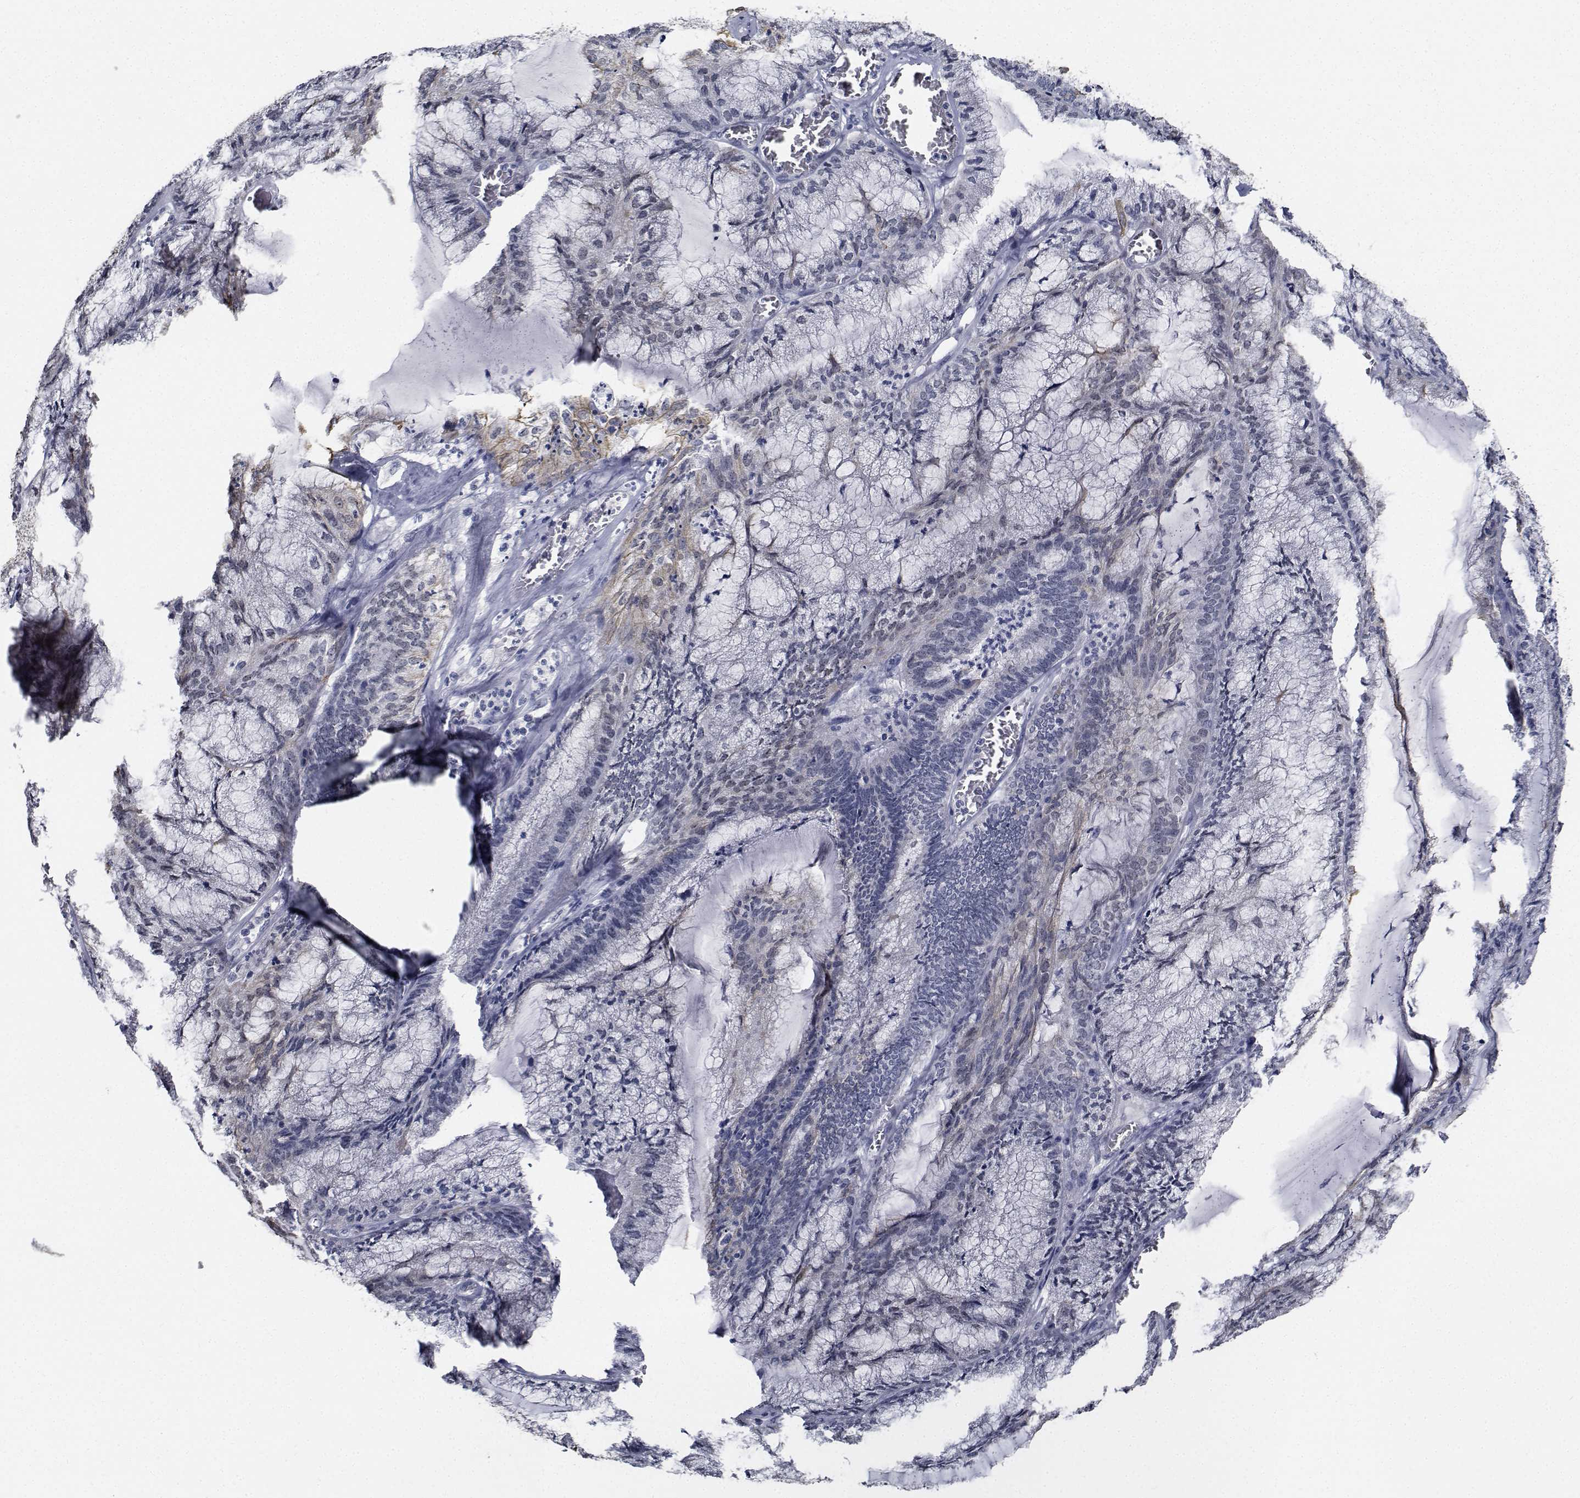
{"staining": {"intensity": "negative", "quantity": "none", "location": "none"}, "tissue": "endometrial cancer", "cell_type": "Tumor cells", "image_type": "cancer", "snomed": [{"axis": "morphology", "description": "Carcinoma, NOS"}, {"axis": "topography", "description": "Endometrium"}], "caption": "Tumor cells are negative for protein expression in human endometrial cancer.", "gene": "NVL", "patient": {"sex": "female", "age": 62}}